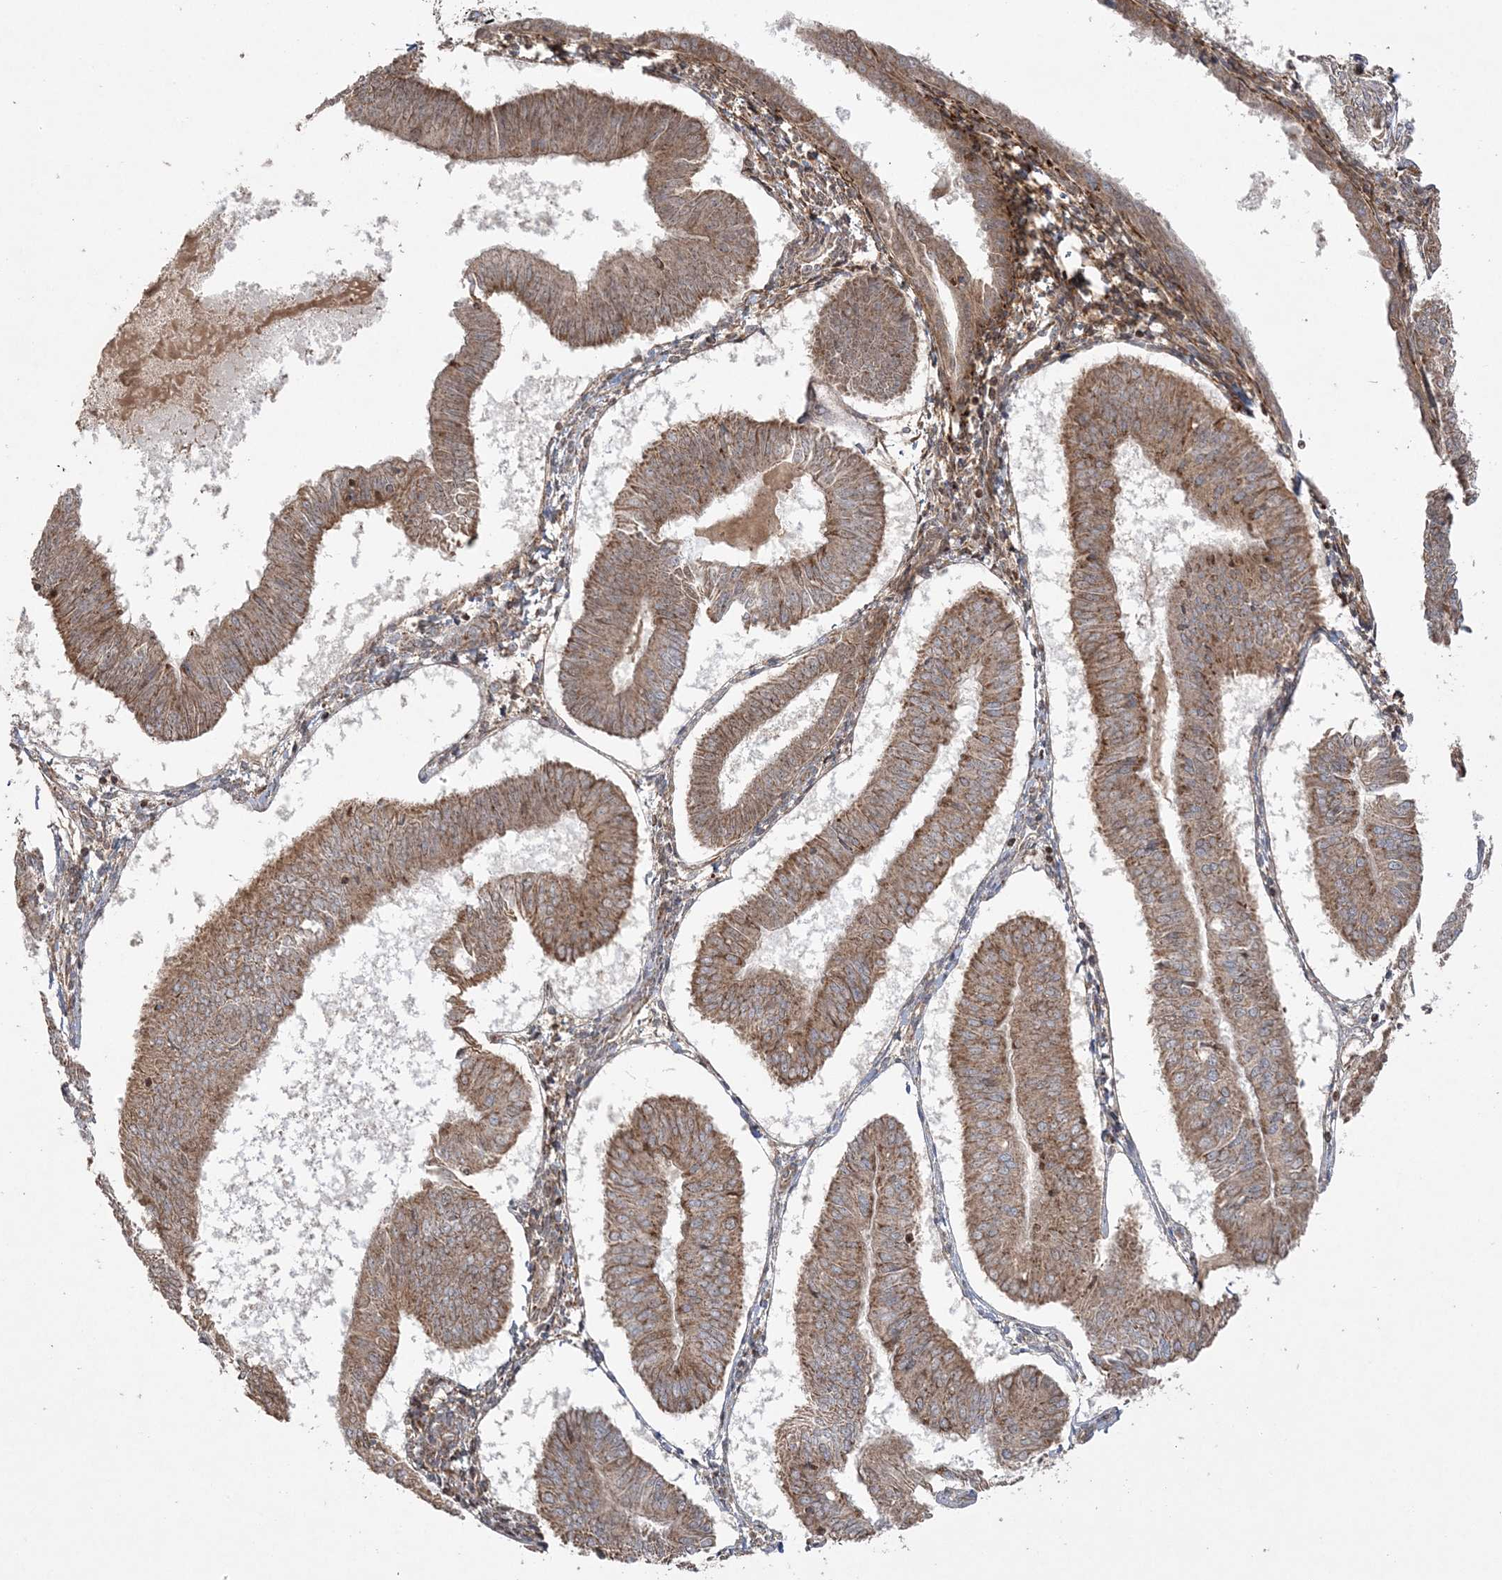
{"staining": {"intensity": "moderate", "quantity": ">75%", "location": "cytoplasmic/membranous"}, "tissue": "endometrial cancer", "cell_type": "Tumor cells", "image_type": "cancer", "snomed": [{"axis": "morphology", "description": "Adenocarcinoma, NOS"}, {"axis": "topography", "description": "Endometrium"}], "caption": "Moderate cytoplasmic/membranous staining is appreciated in approximately >75% of tumor cells in endometrial cancer.", "gene": "SCLT1", "patient": {"sex": "female", "age": 58}}